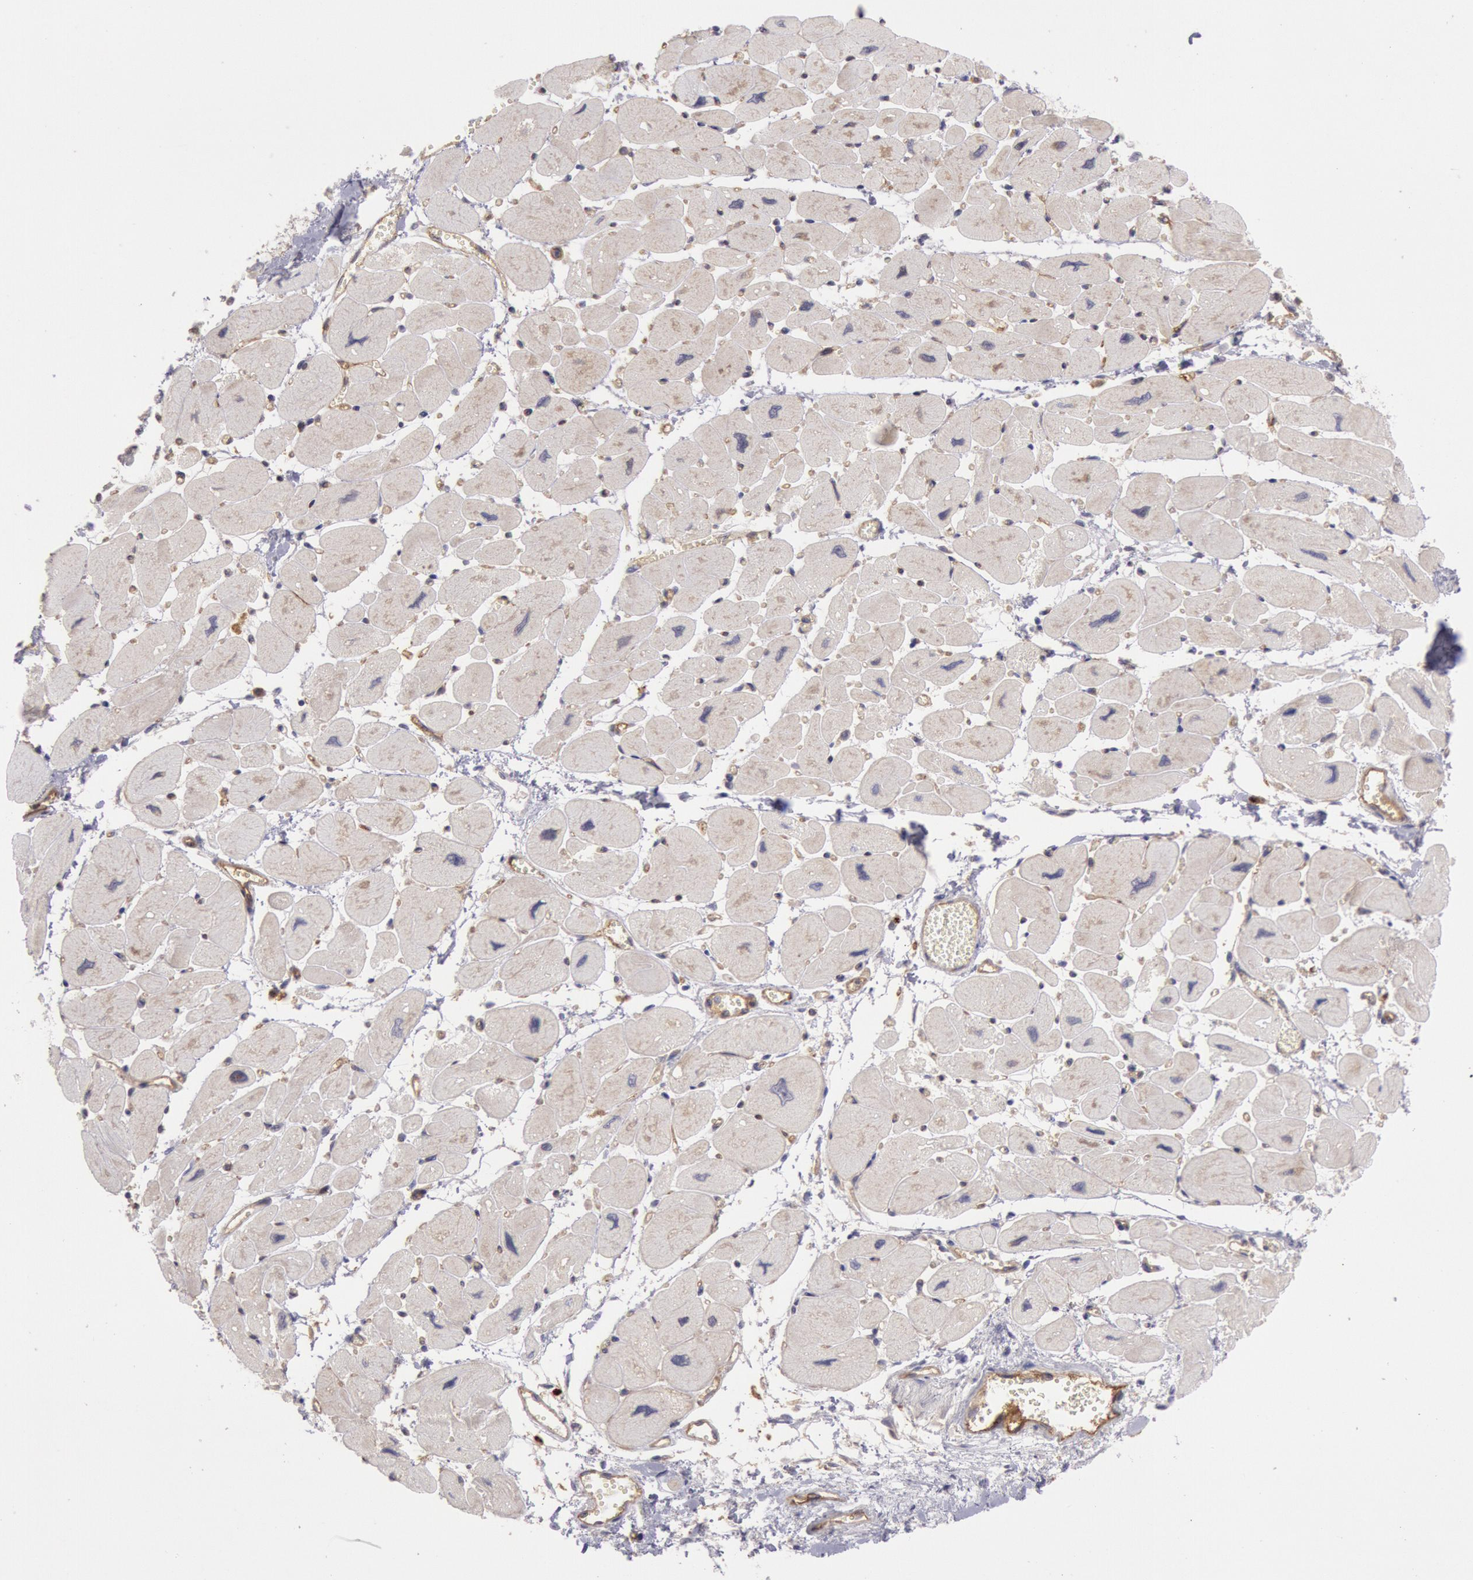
{"staining": {"intensity": "weak", "quantity": "25%-75%", "location": "cytoplasmic/membranous"}, "tissue": "heart muscle", "cell_type": "Cardiomyocytes", "image_type": "normal", "snomed": [{"axis": "morphology", "description": "Normal tissue, NOS"}, {"axis": "topography", "description": "Heart"}], "caption": "Normal heart muscle exhibits weak cytoplasmic/membranous positivity in approximately 25%-75% of cardiomyocytes, visualized by immunohistochemistry.", "gene": "TRIB2", "patient": {"sex": "female", "age": 54}}